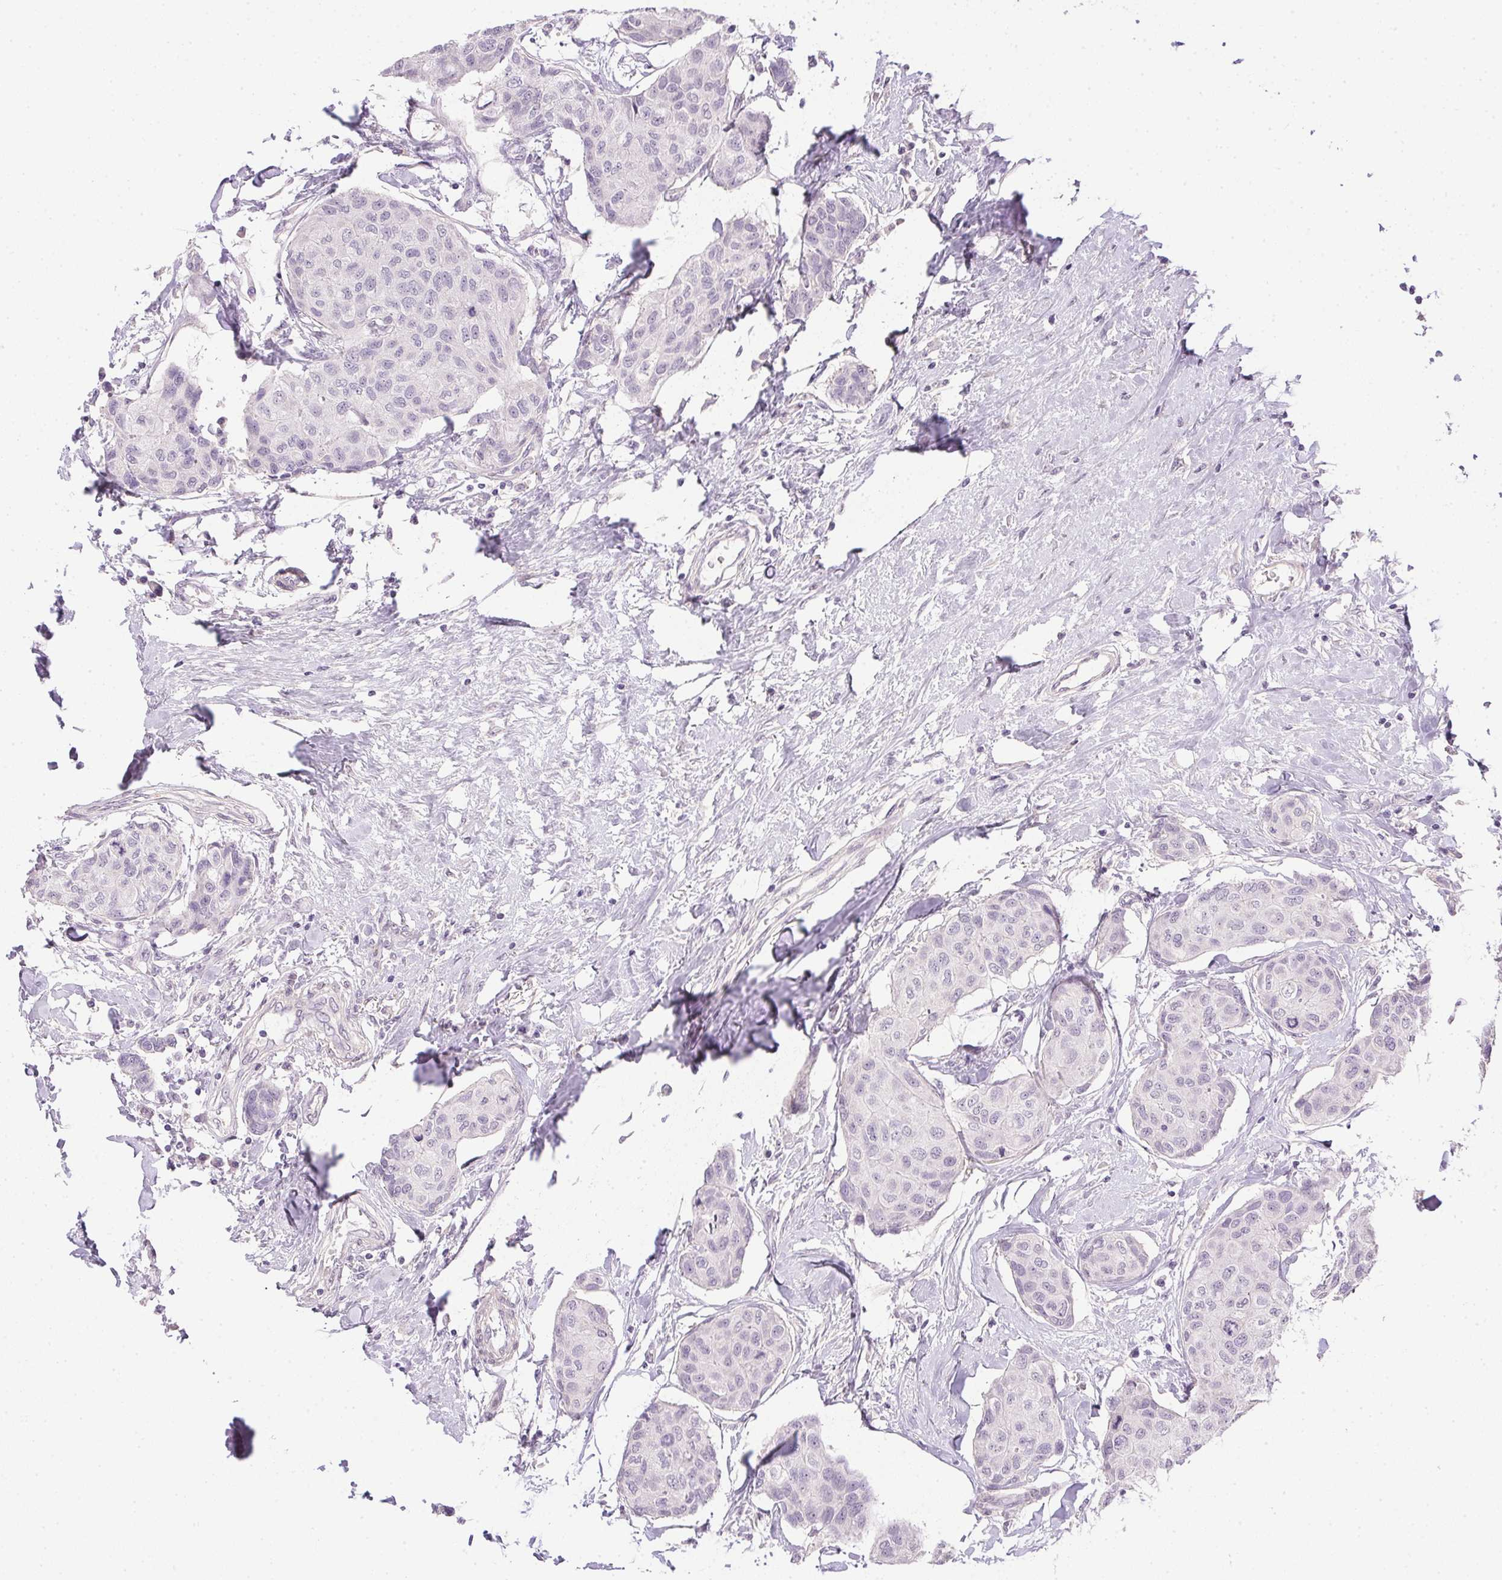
{"staining": {"intensity": "negative", "quantity": "none", "location": "none"}, "tissue": "breast cancer", "cell_type": "Tumor cells", "image_type": "cancer", "snomed": [{"axis": "morphology", "description": "Duct carcinoma"}, {"axis": "topography", "description": "Breast"}], "caption": "Immunohistochemical staining of breast cancer (intraductal carcinoma) reveals no significant staining in tumor cells.", "gene": "PRL", "patient": {"sex": "female", "age": 80}}